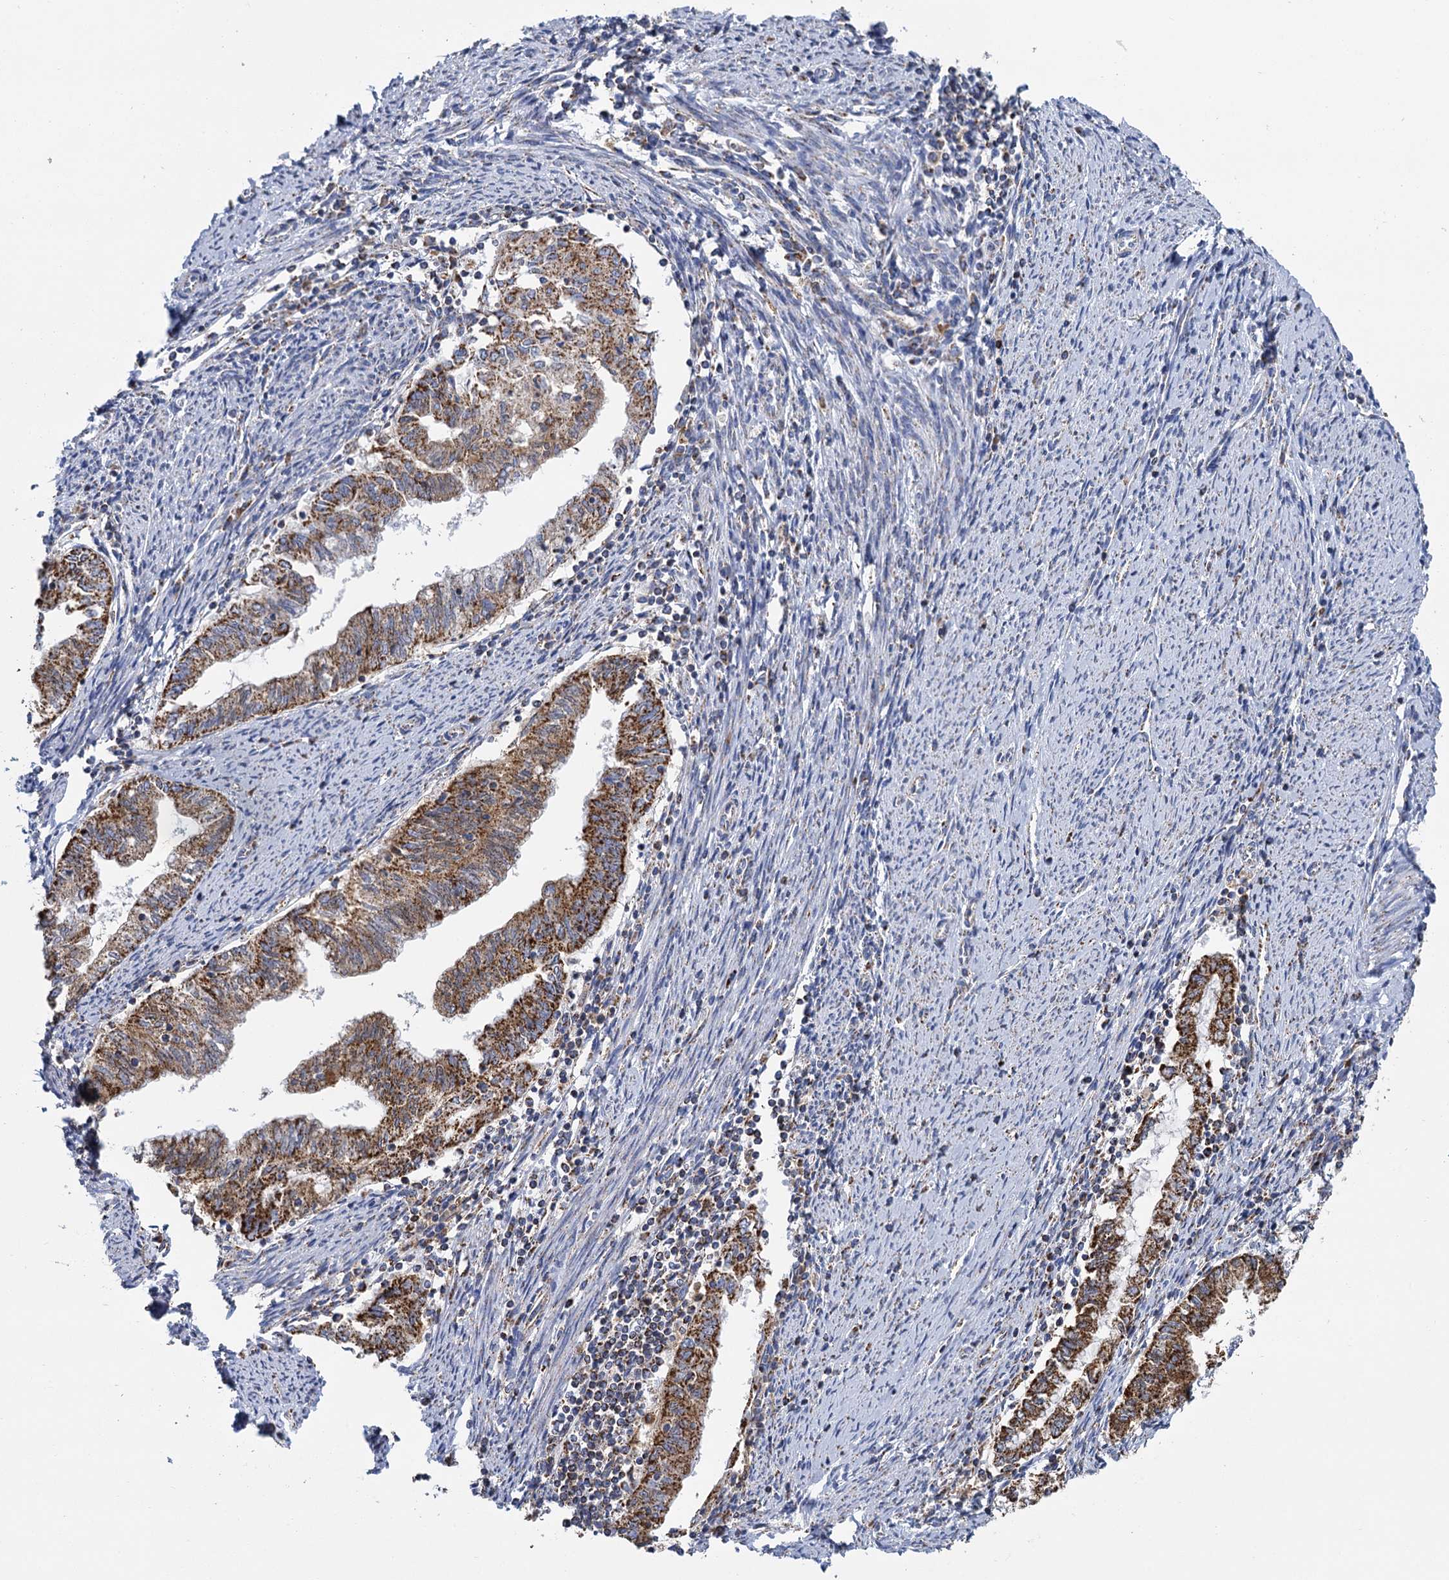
{"staining": {"intensity": "strong", "quantity": ">75%", "location": "cytoplasmic/membranous"}, "tissue": "endometrial cancer", "cell_type": "Tumor cells", "image_type": "cancer", "snomed": [{"axis": "morphology", "description": "Adenocarcinoma, NOS"}, {"axis": "topography", "description": "Endometrium"}], "caption": "A brown stain highlights strong cytoplasmic/membranous positivity of a protein in adenocarcinoma (endometrial) tumor cells. (DAB IHC, brown staining for protein, blue staining for nuclei).", "gene": "CCP110", "patient": {"sex": "female", "age": 79}}